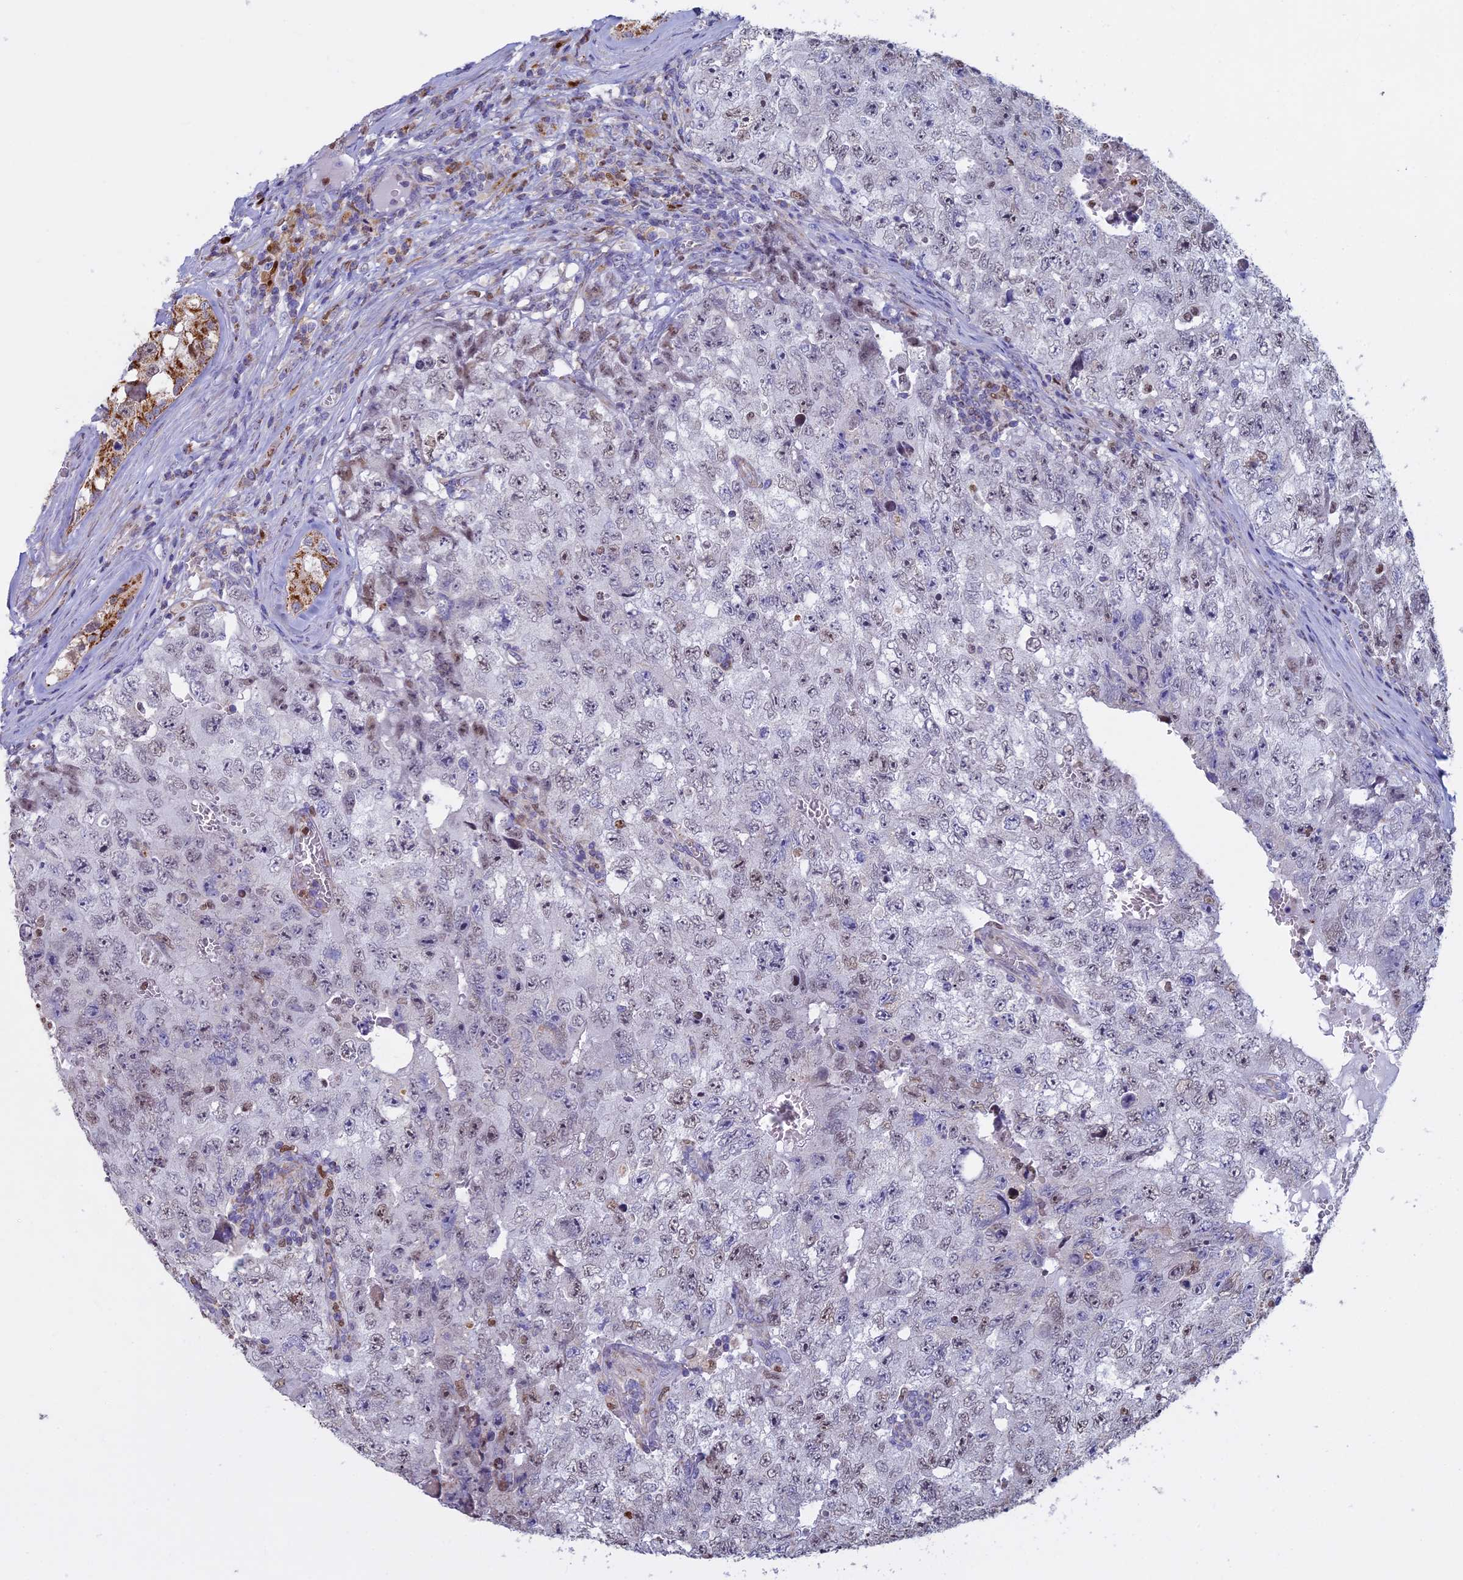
{"staining": {"intensity": "weak", "quantity": "<25%", "location": "nuclear"}, "tissue": "testis cancer", "cell_type": "Tumor cells", "image_type": "cancer", "snomed": [{"axis": "morphology", "description": "Carcinoma, Embryonal, NOS"}, {"axis": "topography", "description": "Testis"}], "caption": "Histopathology image shows no protein staining in tumor cells of testis embryonal carcinoma tissue. (DAB (3,3'-diaminobenzidine) immunohistochemistry (IHC) with hematoxylin counter stain).", "gene": "ACSS1", "patient": {"sex": "male", "age": 17}}